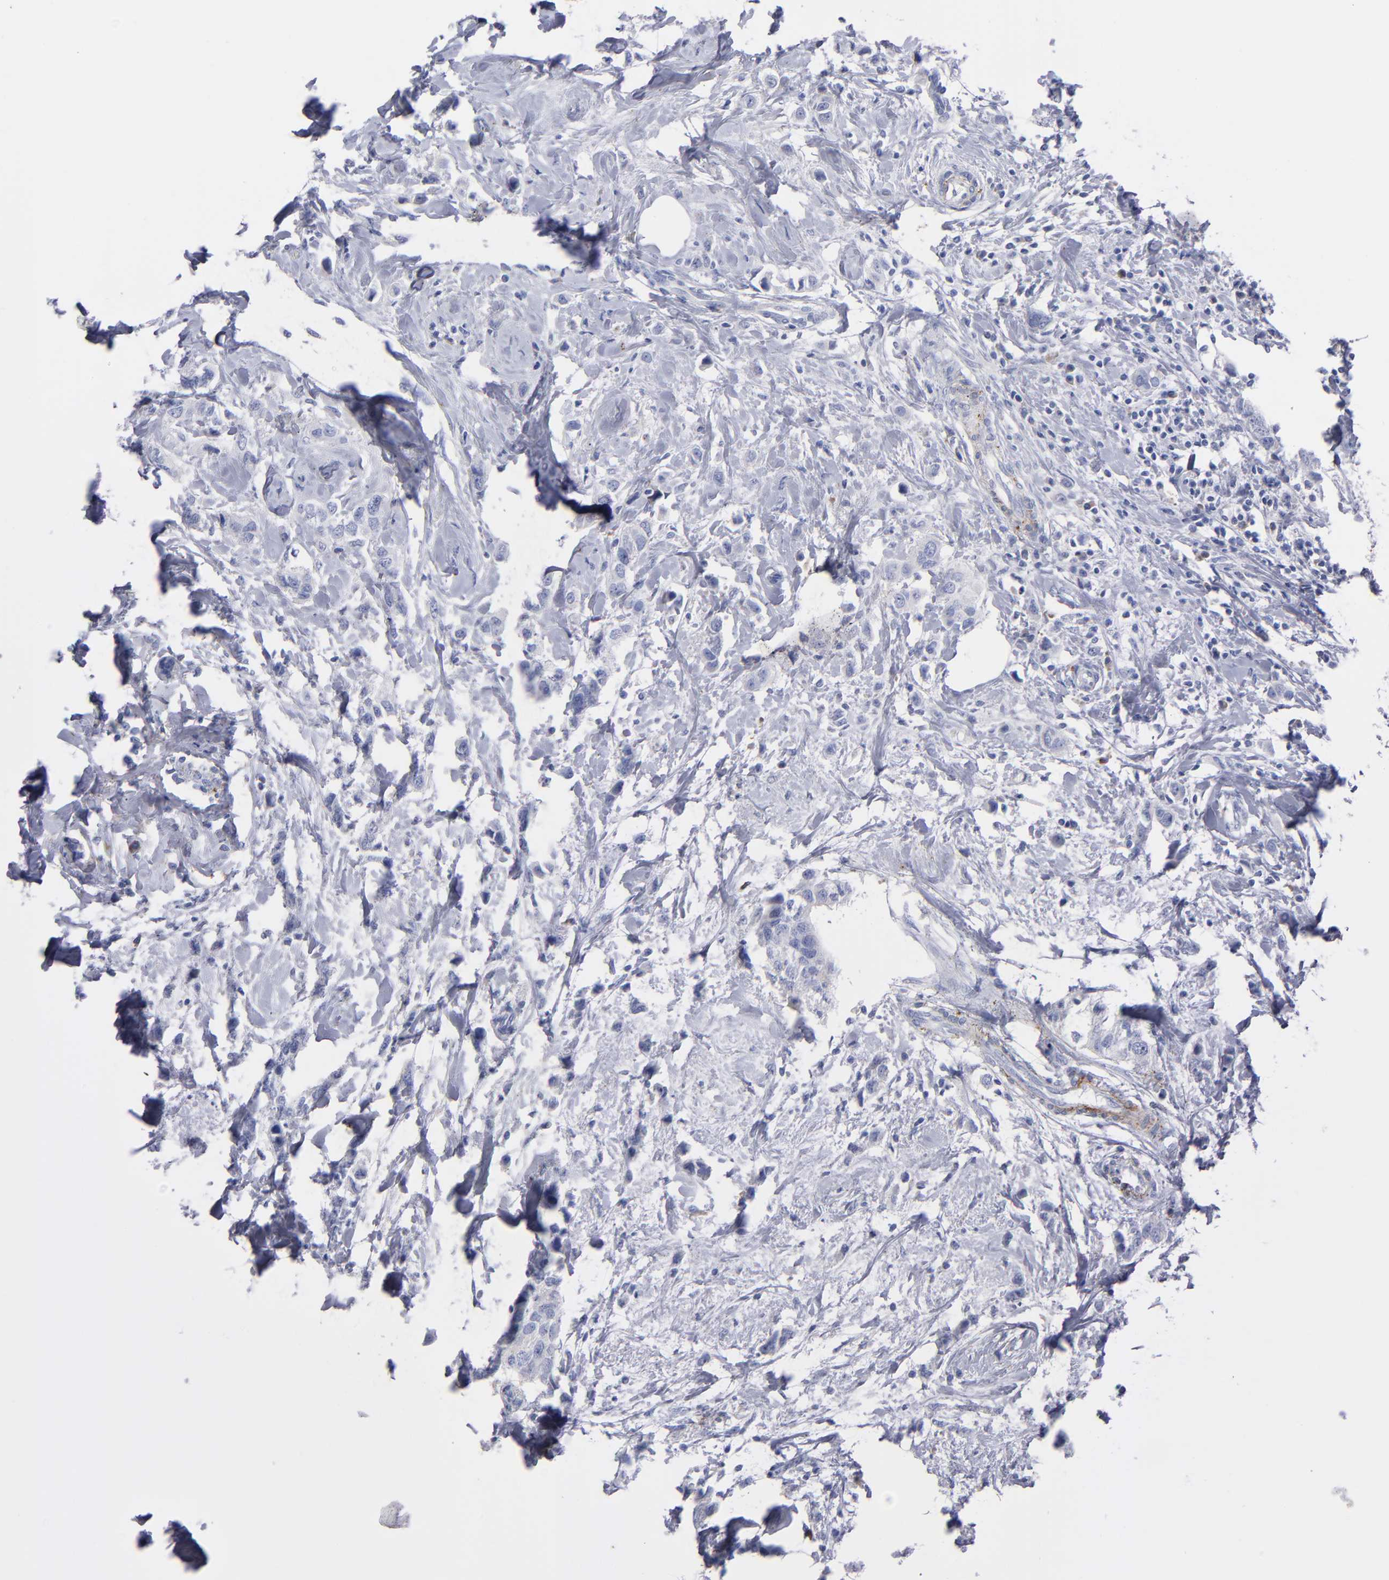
{"staining": {"intensity": "negative", "quantity": "none", "location": "none"}, "tissue": "breast cancer", "cell_type": "Tumor cells", "image_type": "cancer", "snomed": [{"axis": "morphology", "description": "Normal tissue, NOS"}, {"axis": "morphology", "description": "Duct carcinoma"}, {"axis": "topography", "description": "Breast"}], "caption": "This is an immunohistochemistry (IHC) histopathology image of breast infiltrating ductal carcinoma. There is no expression in tumor cells.", "gene": "MFGE8", "patient": {"sex": "female", "age": 50}}